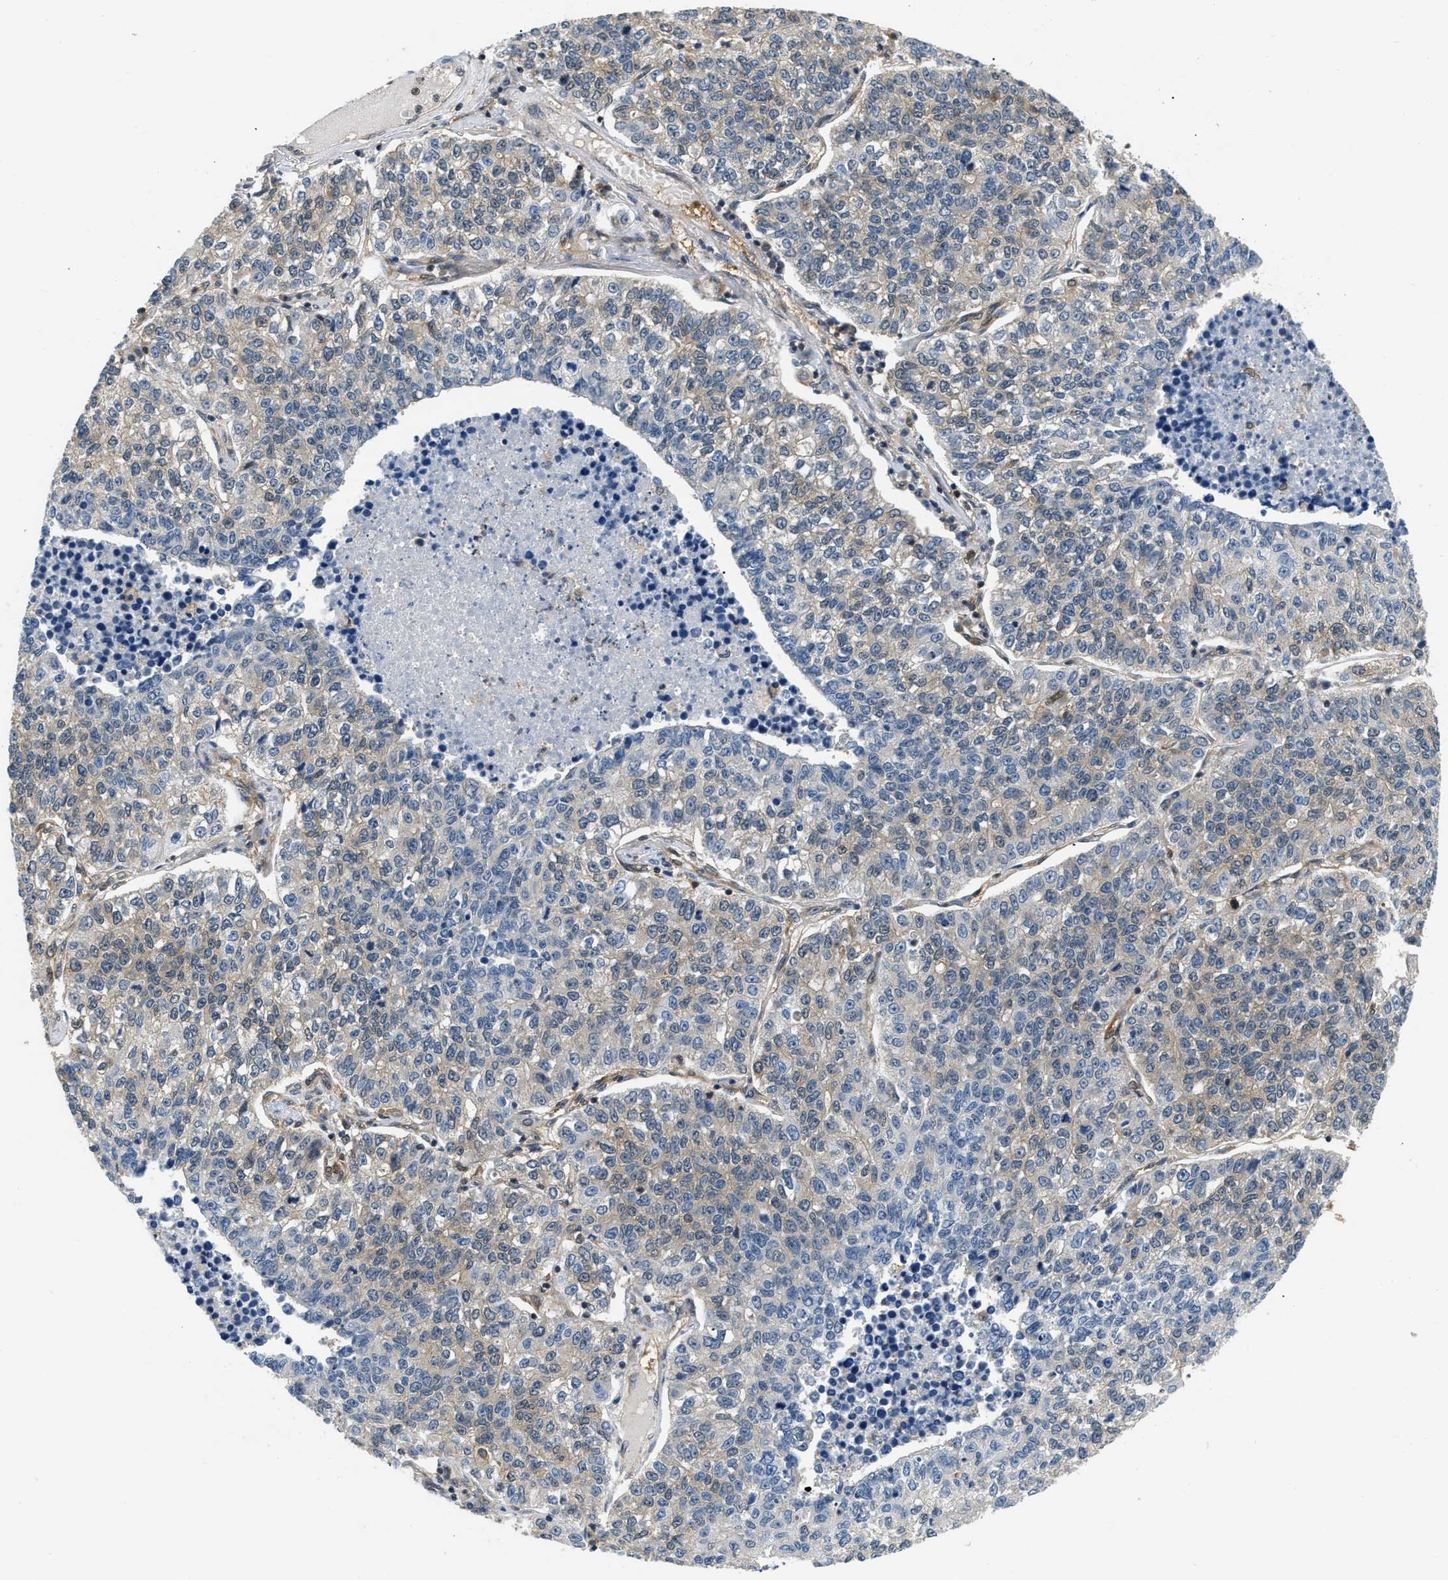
{"staining": {"intensity": "weak", "quantity": "25%-75%", "location": "cytoplasmic/membranous"}, "tissue": "lung cancer", "cell_type": "Tumor cells", "image_type": "cancer", "snomed": [{"axis": "morphology", "description": "Adenocarcinoma, NOS"}, {"axis": "topography", "description": "Lung"}], "caption": "Immunohistochemistry photomicrograph of human adenocarcinoma (lung) stained for a protein (brown), which demonstrates low levels of weak cytoplasmic/membranous staining in approximately 25%-75% of tumor cells.", "gene": "EIF4EBP2", "patient": {"sex": "male", "age": 49}}